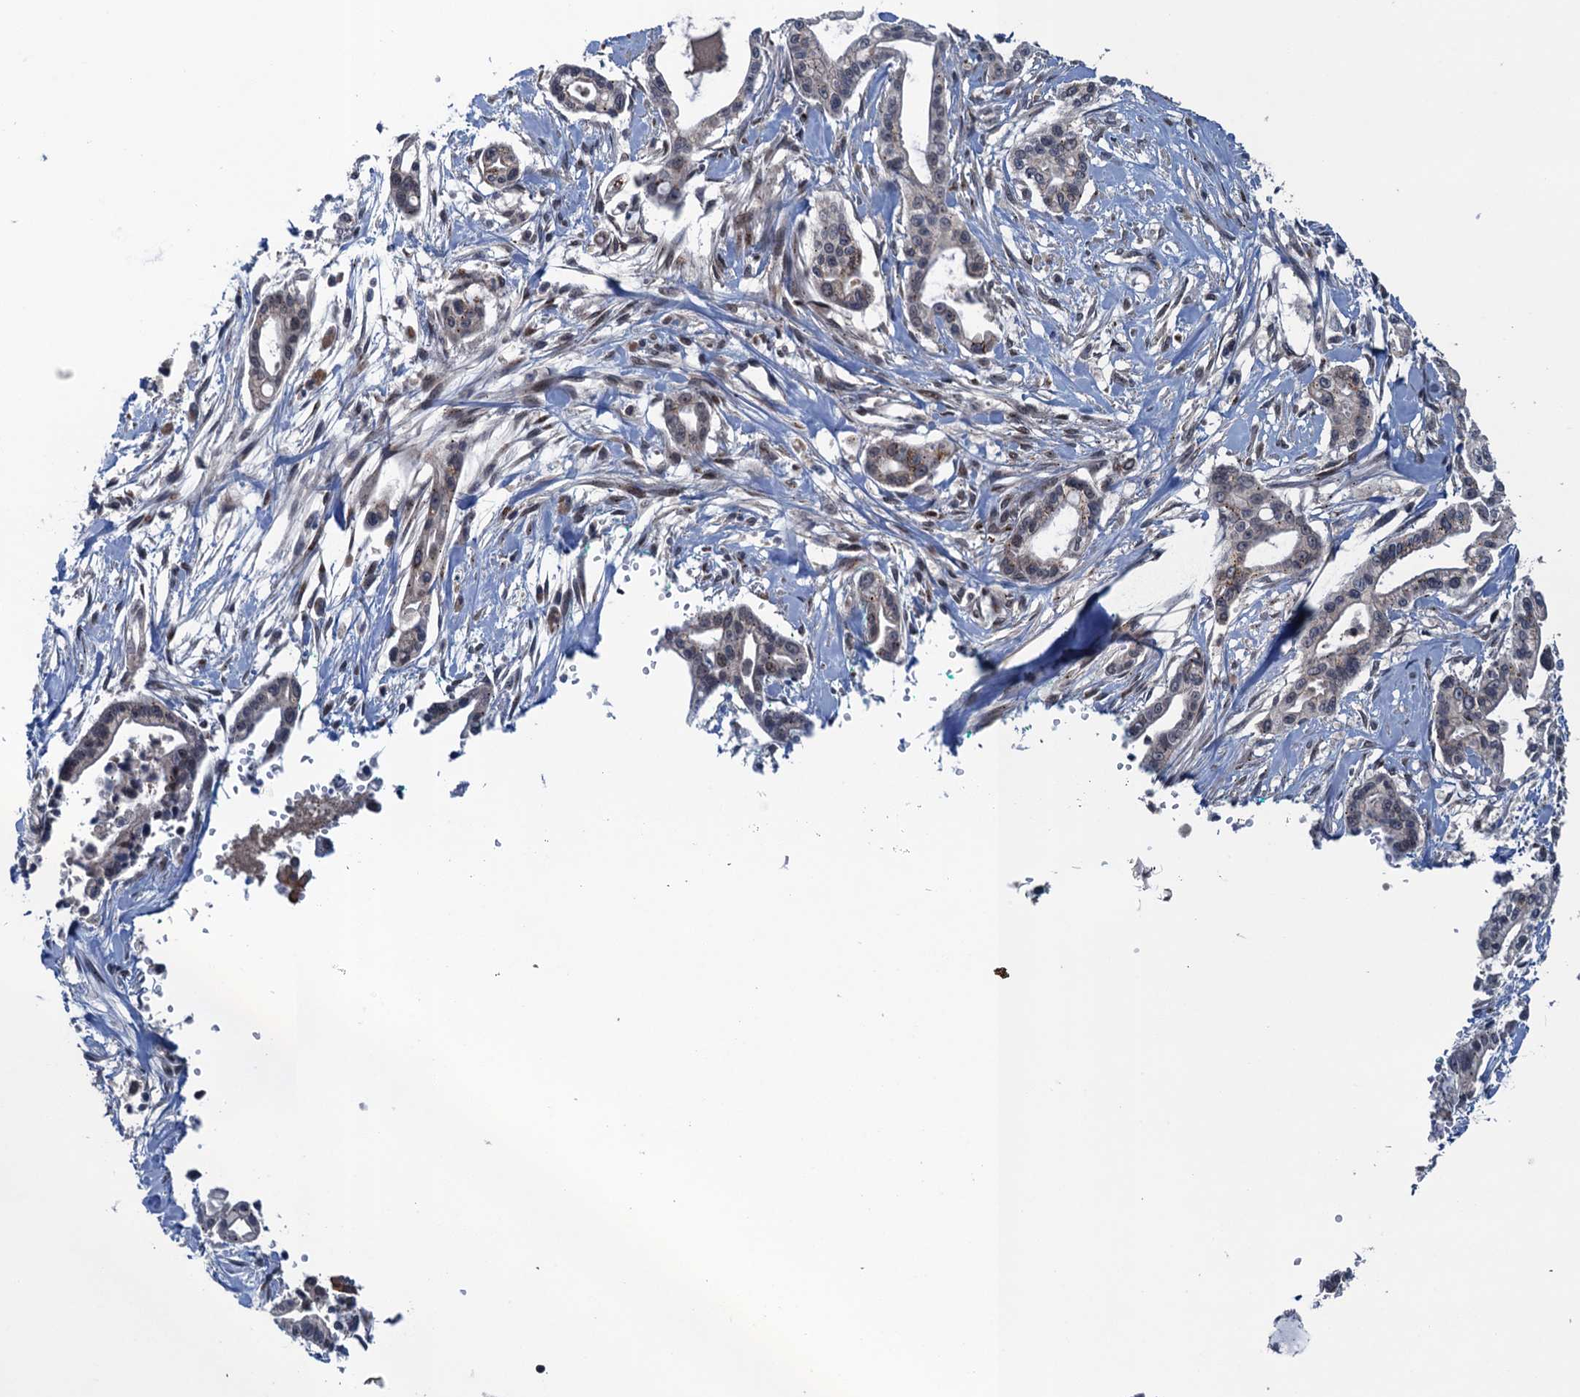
{"staining": {"intensity": "negative", "quantity": "none", "location": "none"}, "tissue": "pancreatic cancer", "cell_type": "Tumor cells", "image_type": "cancer", "snomed": [{"axis": "morphology", "description": "Adenocarcinoma, NOS"}, {"axis": "topography", "description": "Pancreas"}], "caption": "High magnification brightfield microscopy of adenocarcinoma (pancreatic) stained with DAB (3,3'-diaminobenzidine) (brown) and counterstained with hematoxylin (blue): tumor cells show no significant staining.", "gene": "RNF165", "patient": {"sex": "male", "age": 68}}